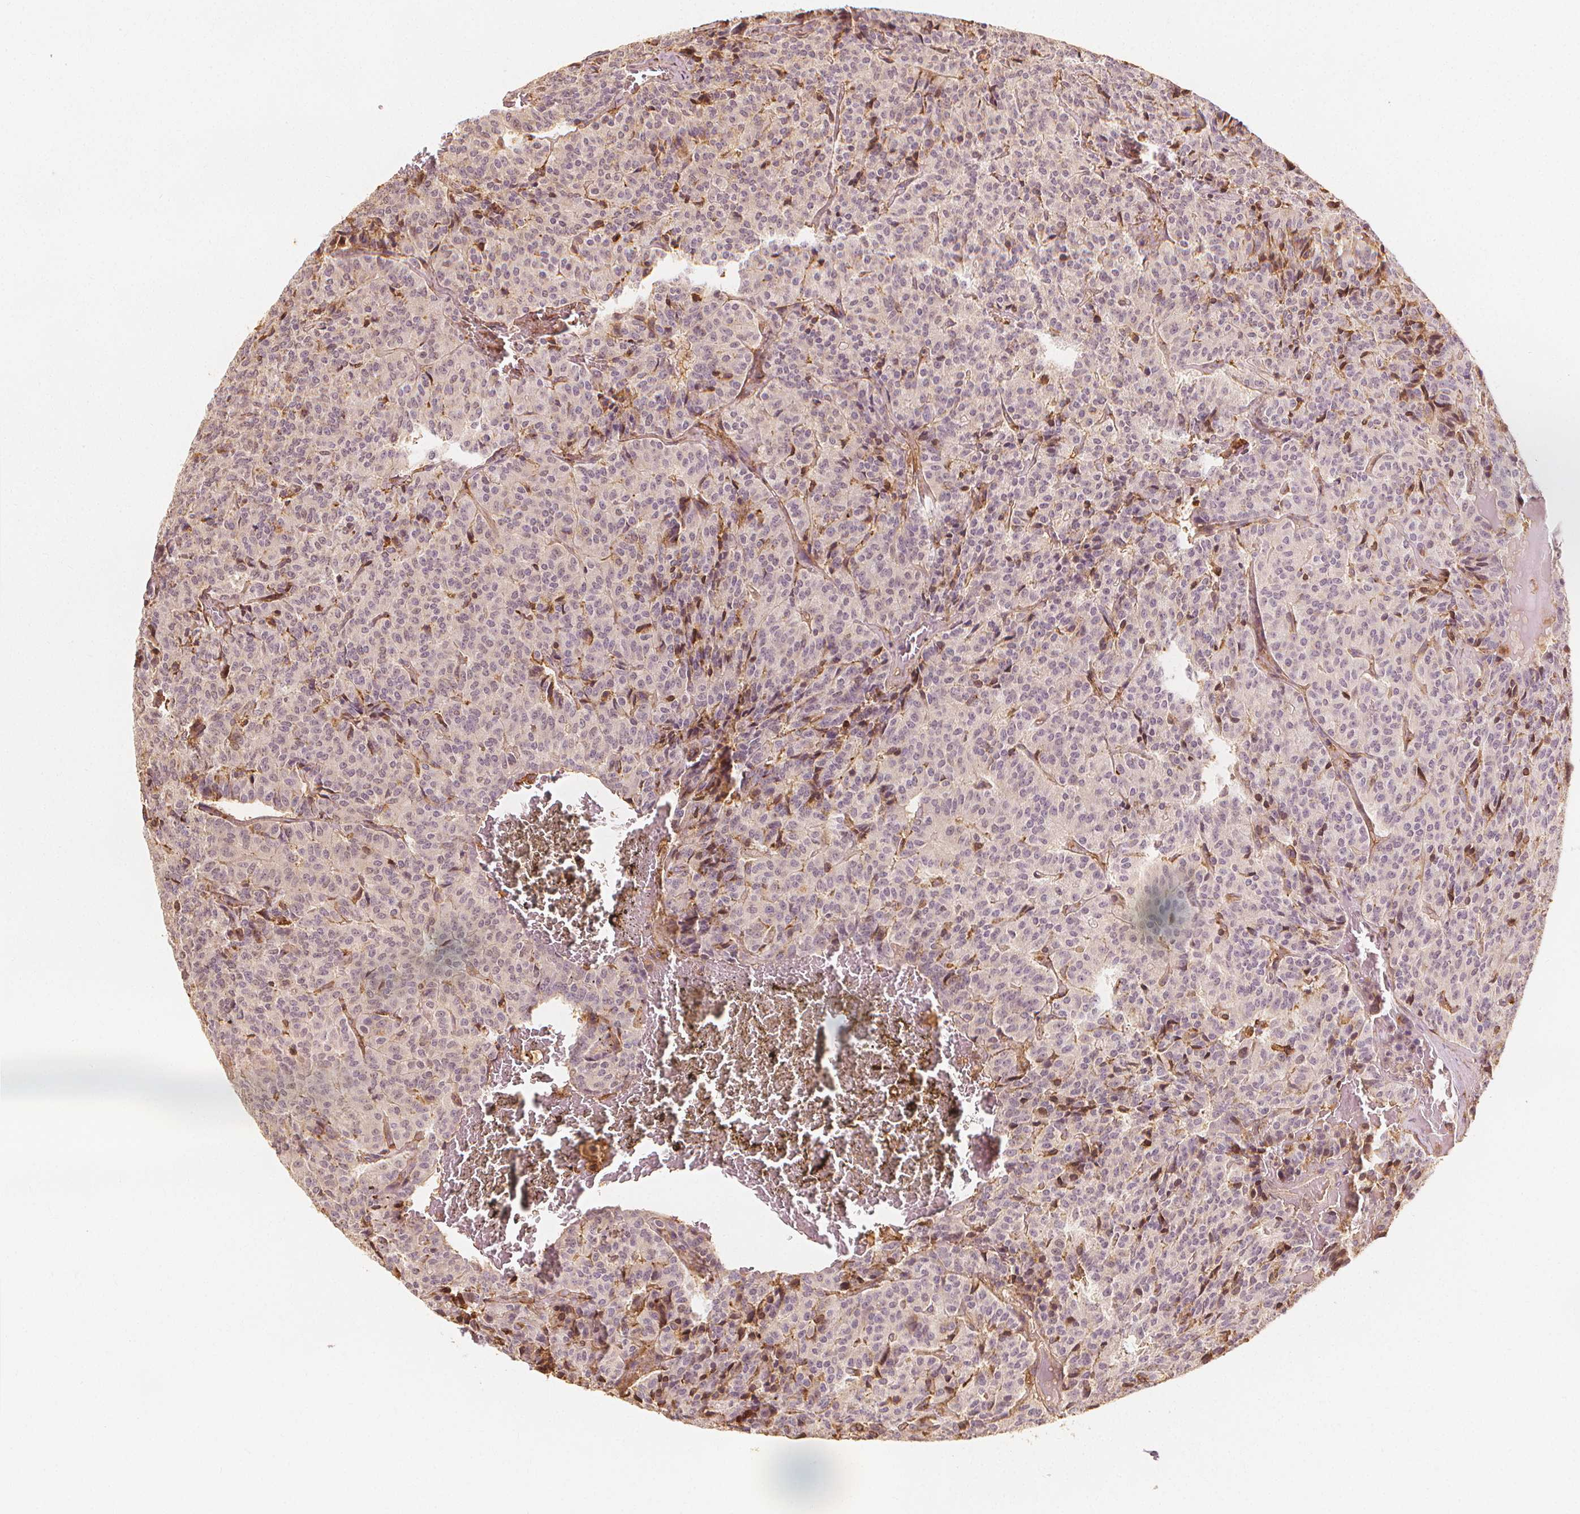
{"staining": {"intensity": "weak", "quantity": "<25%", "location": "cytoplasmic/membranous"}, "tissue": "carcinoid", "cell_type": "Tumor cells", "image_type": "cancer", "snomed": [{"axis": "morphology", "description": "Carcinoid, malignant, NOS"}, {"axis": "topography", "description": "Lung"}], "caption": "Tumor cells show no significant protein positivity in carcinoid (malignant). (DAB immunohistochemistry with hematoxylin counter stain).", "gene": "ARHGAP26", "patient": {"sex": "male", "age": 70}}